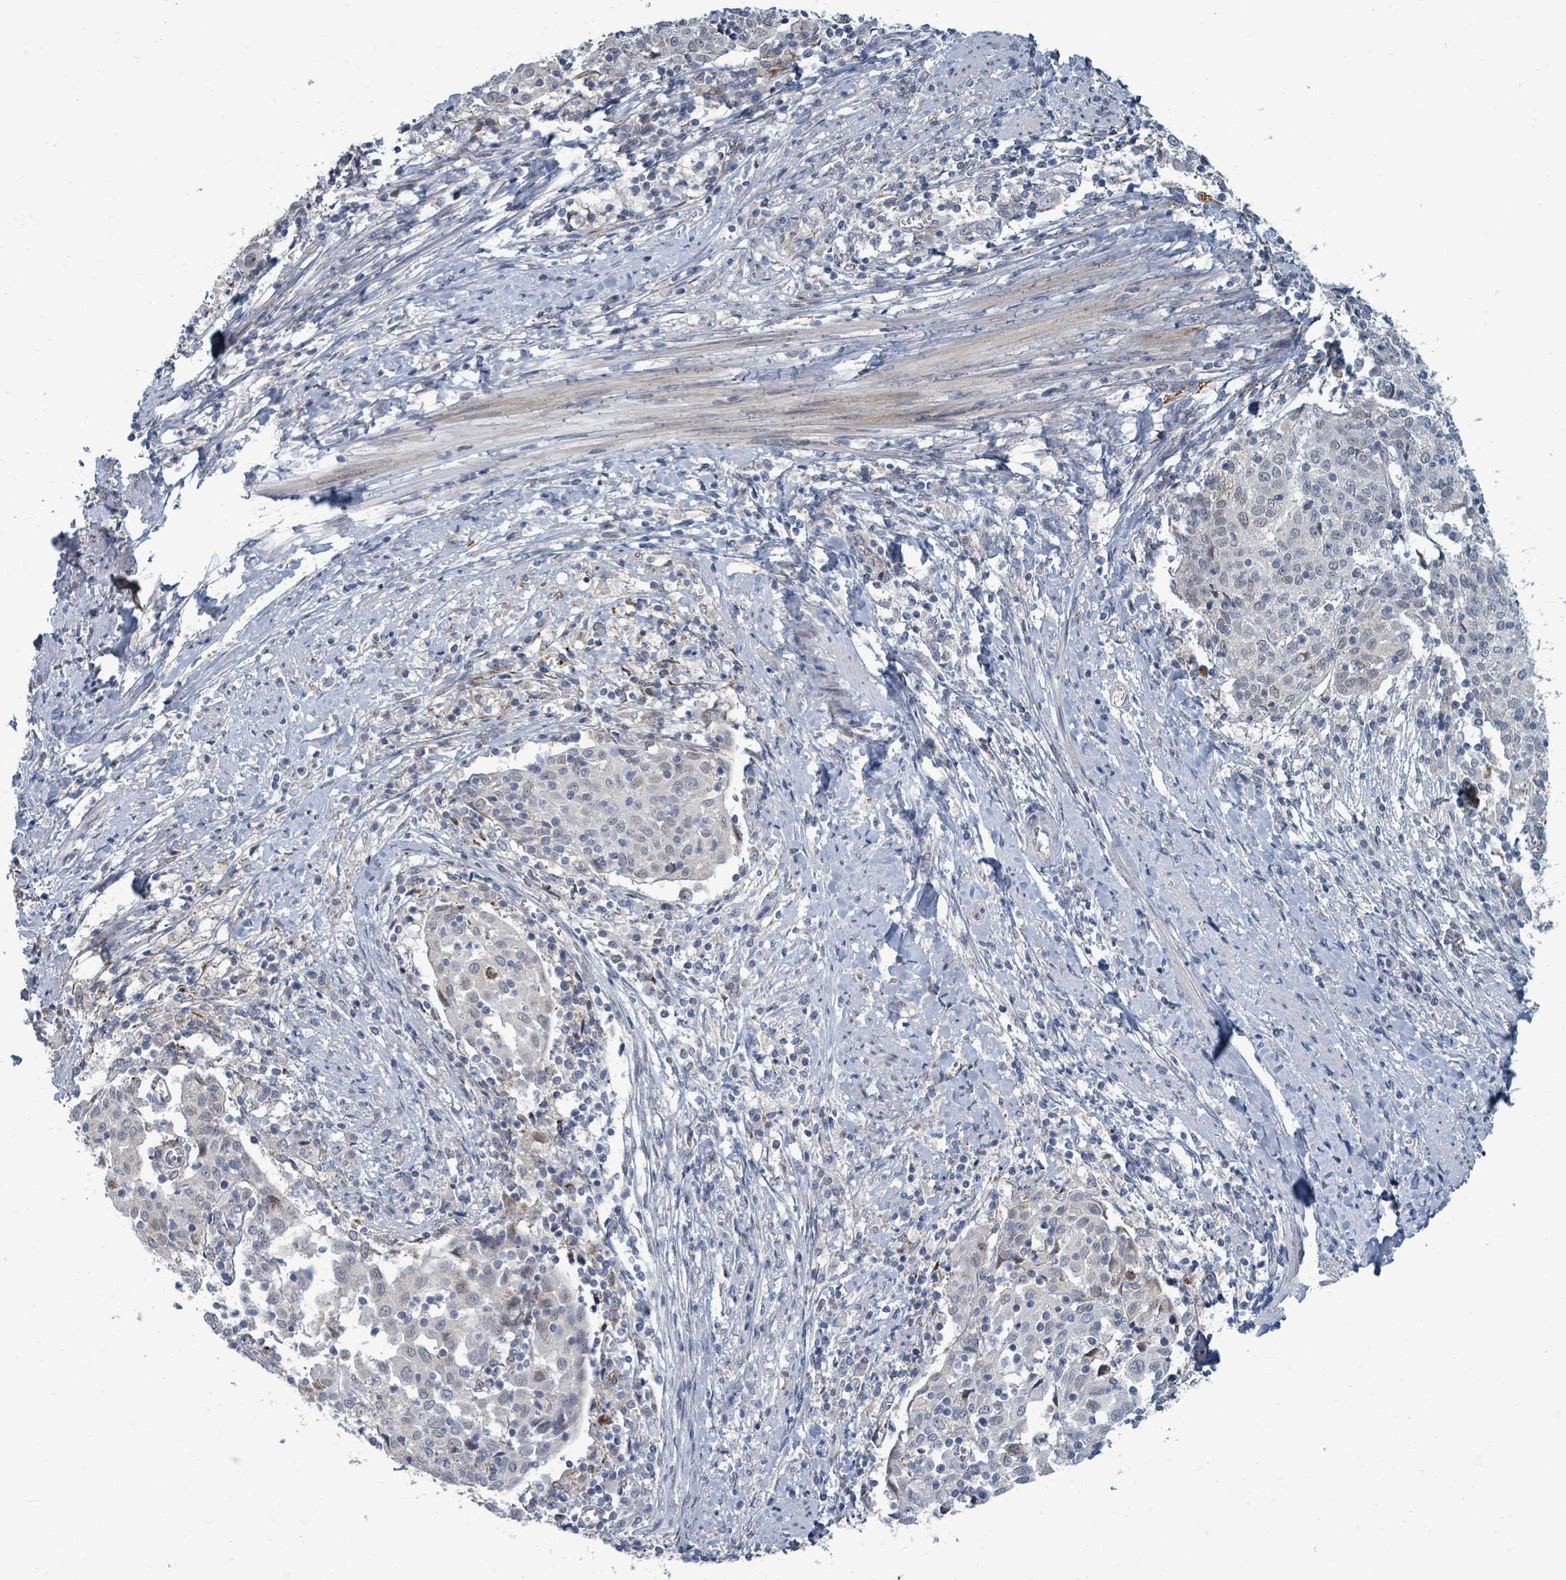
{"staining": {"intensity": "negative", "quantity": "none", "location": "none"}, "tissue": "cervical cancer", "cell_type": "Tumor cells", "image_type": "cancer", "snomed": [{"axis": "morphology", "description": "Squamous cell carcinoma, NOS"}, {"axis": "topography", "description": "Cervix"}], "caption": "The photomicrograph shows no staining of tumor cells in squamous cell carcinoma (cervical).", "gene": "TRDMT1", "patient": {"sex": "female", "age": 52}}